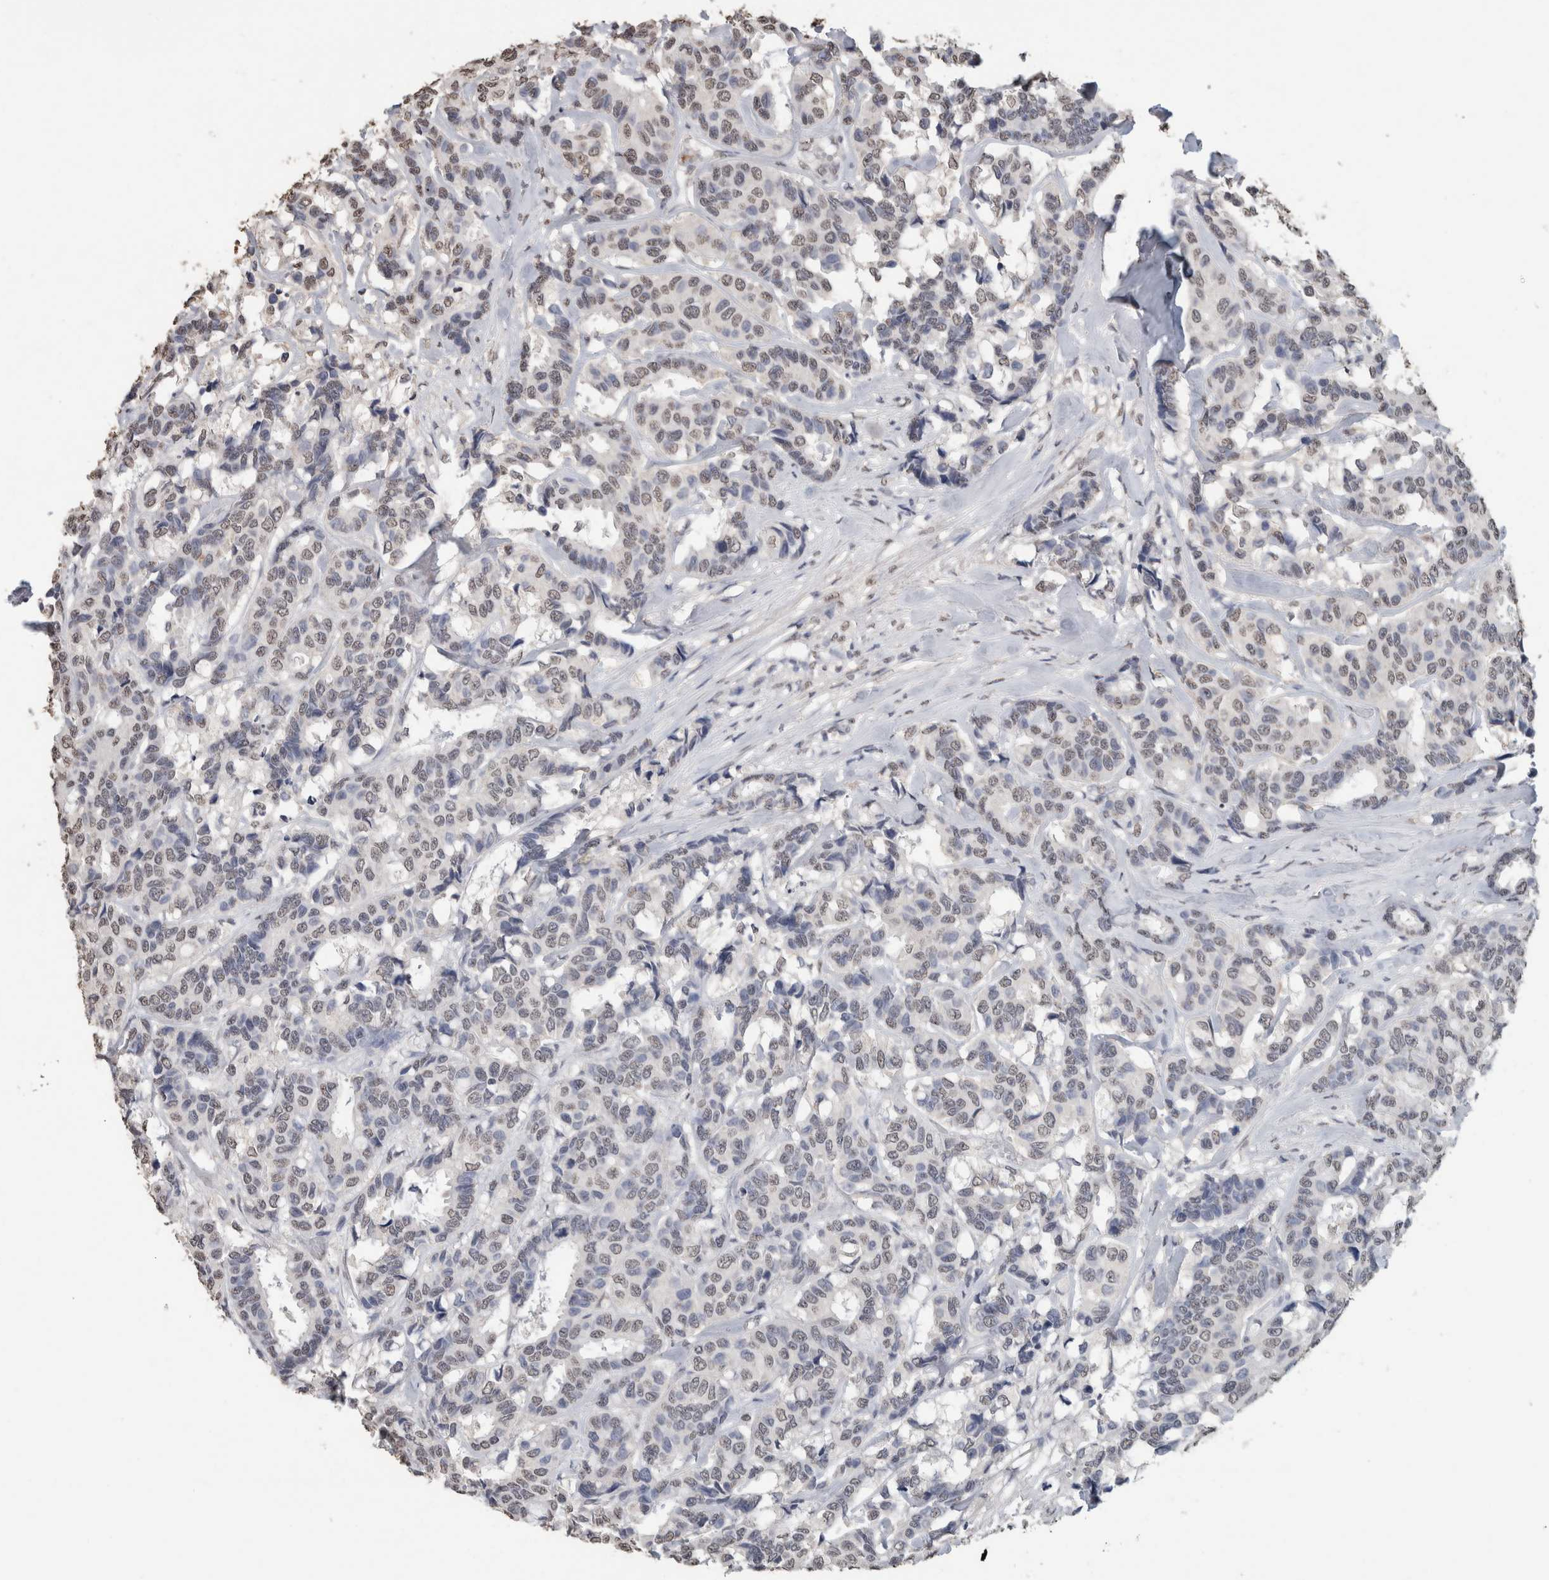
{"staining": {"intensity": "negative", "quantity": "none", "location": "none"}, "tissue": "breast cancer", "cell_type": "Tumor cells", "image_type": "cancer", "snomed": [{"axis": "morphology", "description": "Duct carcinoma"}, {"axis": "topography", "description": "Breast"}], "caption": "Image shows no protein staining in tumor cells of breast cancer (intraductal carcinoma) tissue.", "gene": "LTBP1", "patient": {"sex": "female", "age": 87}}